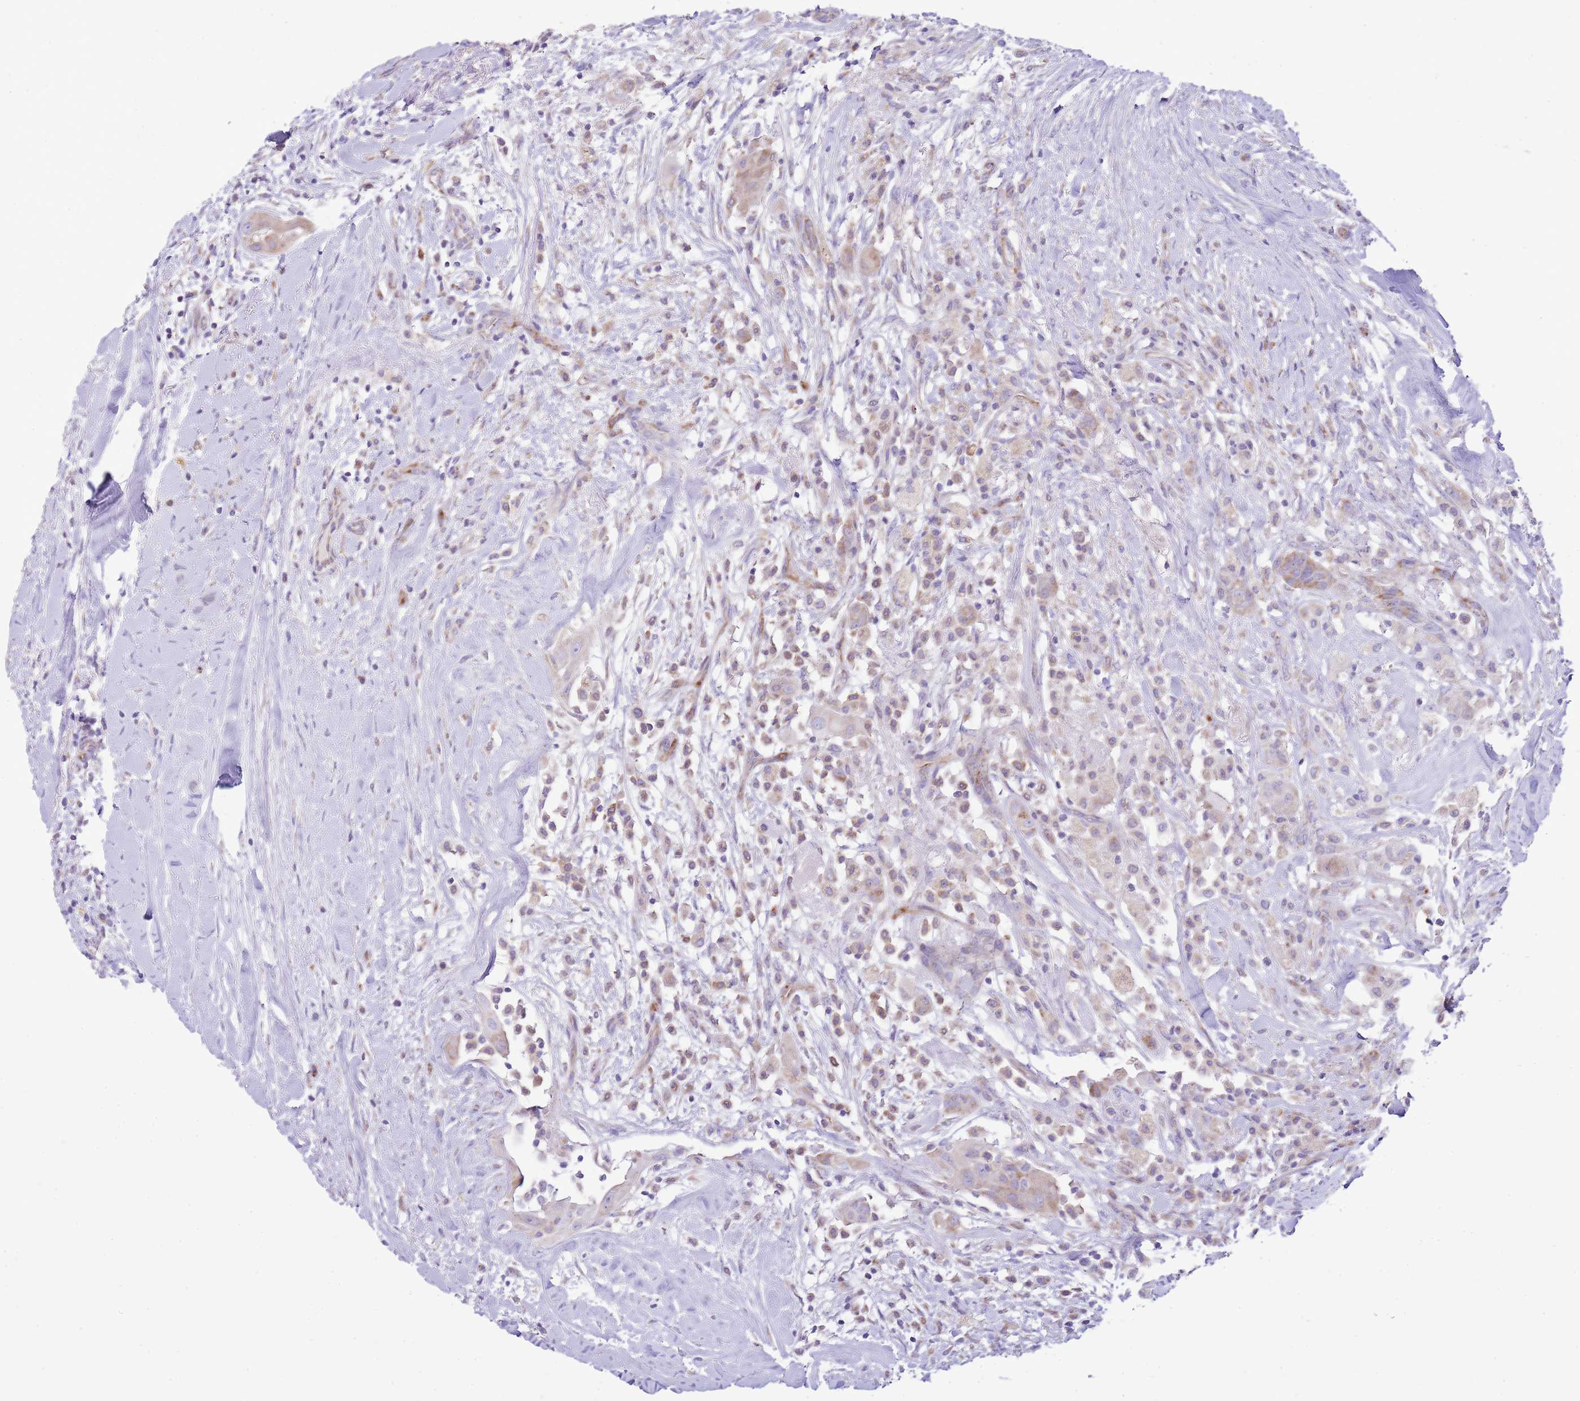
{"staining": {"intensity": "weak", "quantity": "<25%", "location": "cytoplasmic/membranous"}, "tissue": "thyroid cancer", "cell_type": "Tumor cells", "image_type": "cancer", "snomed": [{"axis": "morphology", "description": "Normal tissue, NOS"}, {"axis": "morphology", "description": "Papillary adenocarcinoma, NOS"}, {"axis": "topography", "description": "Thyroid gland"}], "caption": "Immunohistochemical staining of thyroid cancer exhibits no significant positivity in tumor cells.", "gene": "OAZ2", "patient": {"sex": "female", "age": 59}}